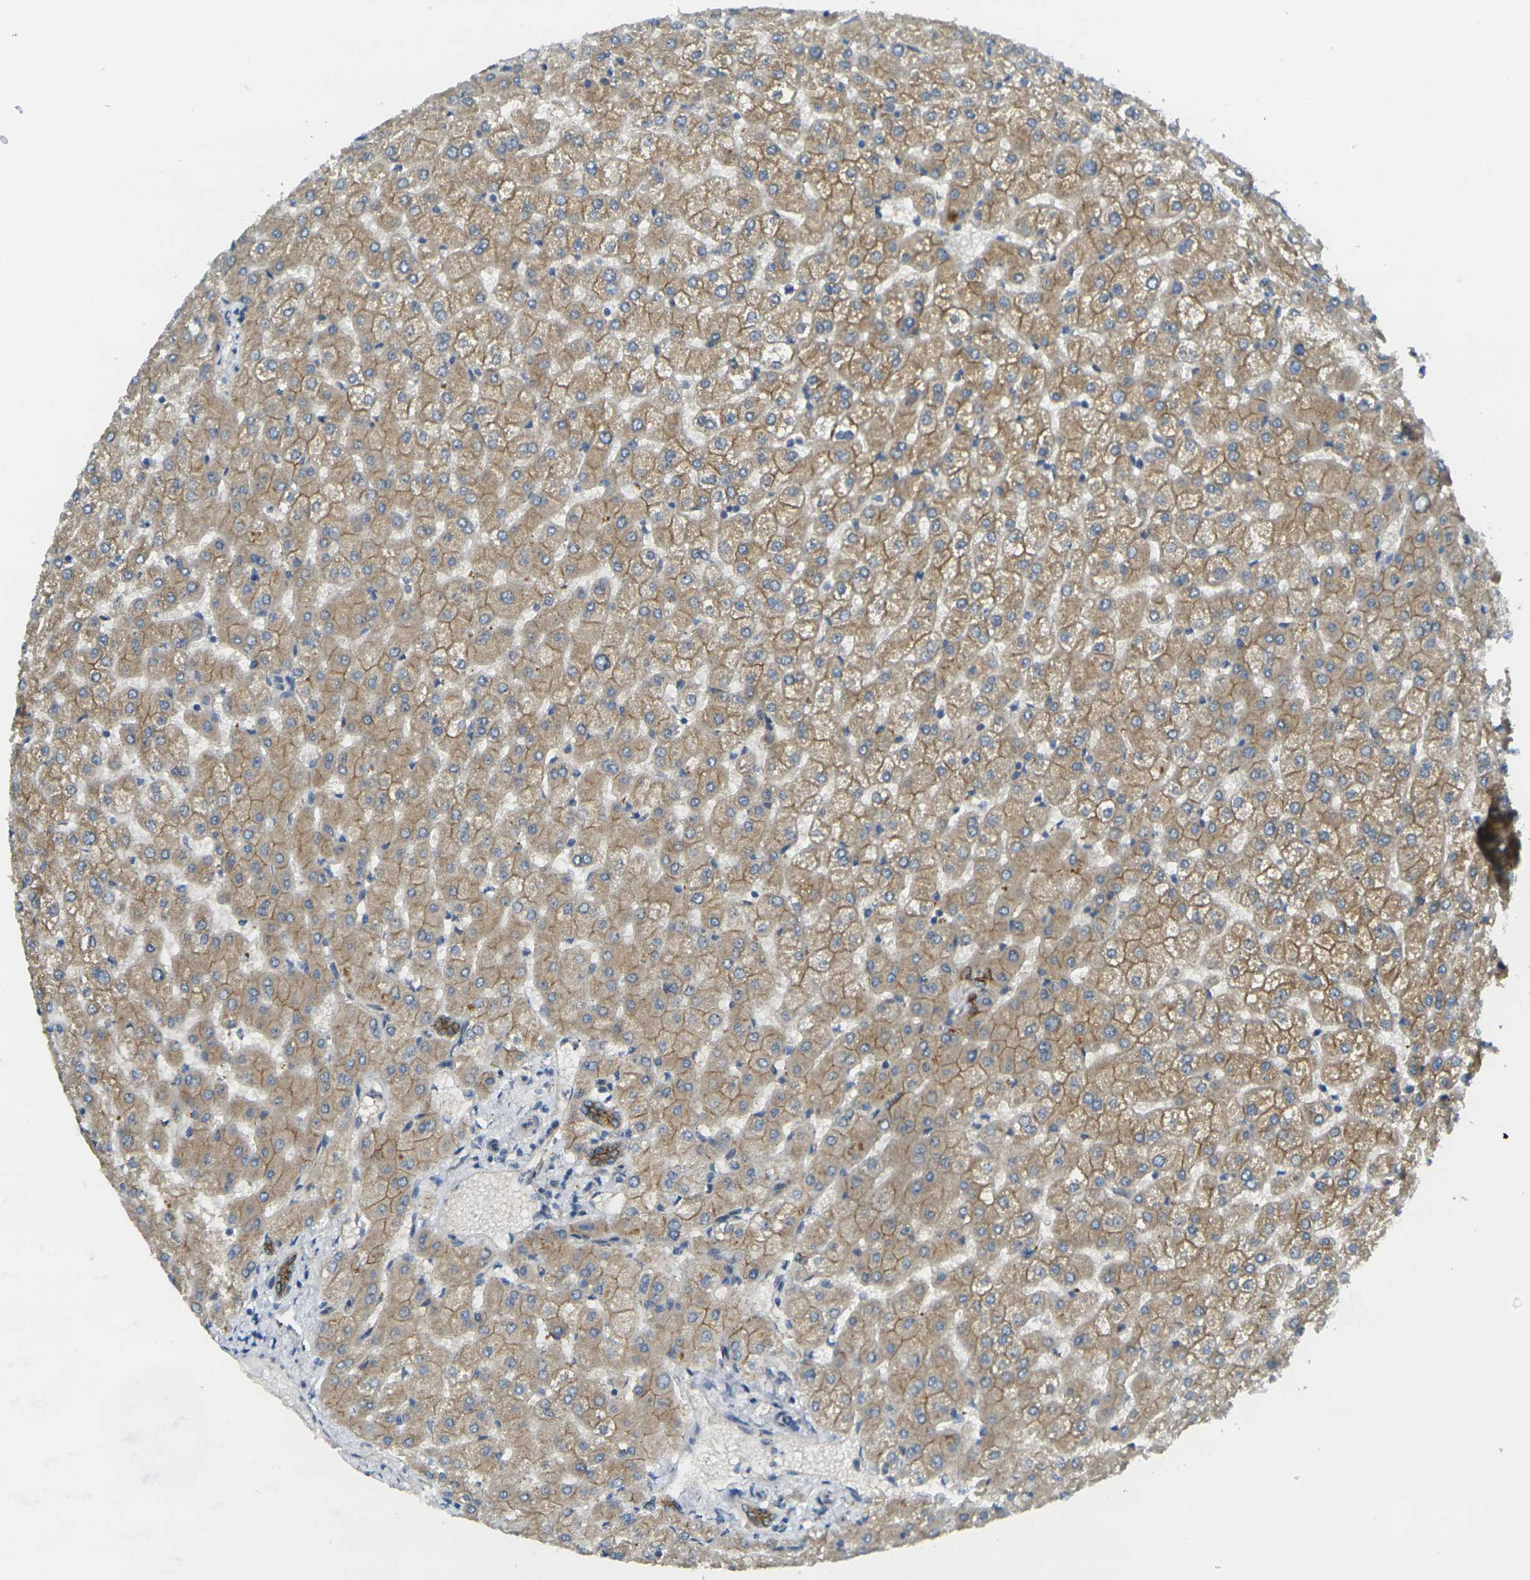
{"staining": {"intensity": "strong", "quantity": ">75%", "location": "cytoplasmic/membranous"}, "tissue": "liver", "cell_type": "Cholangiocytes", "image_type": "normal", "snomed": [{"axis": "morphology", "description": "Normal tissue, NOS"}, {"axis": "topography", "description": "Liver"}], "caption": "A histopathology image of liver stained for a protein exhibits strong cytoplasmic/membranous brown staining in cholangiocytes.", "gene": "RHBDD1", "patient": {"sex": "female", "age": 32}}